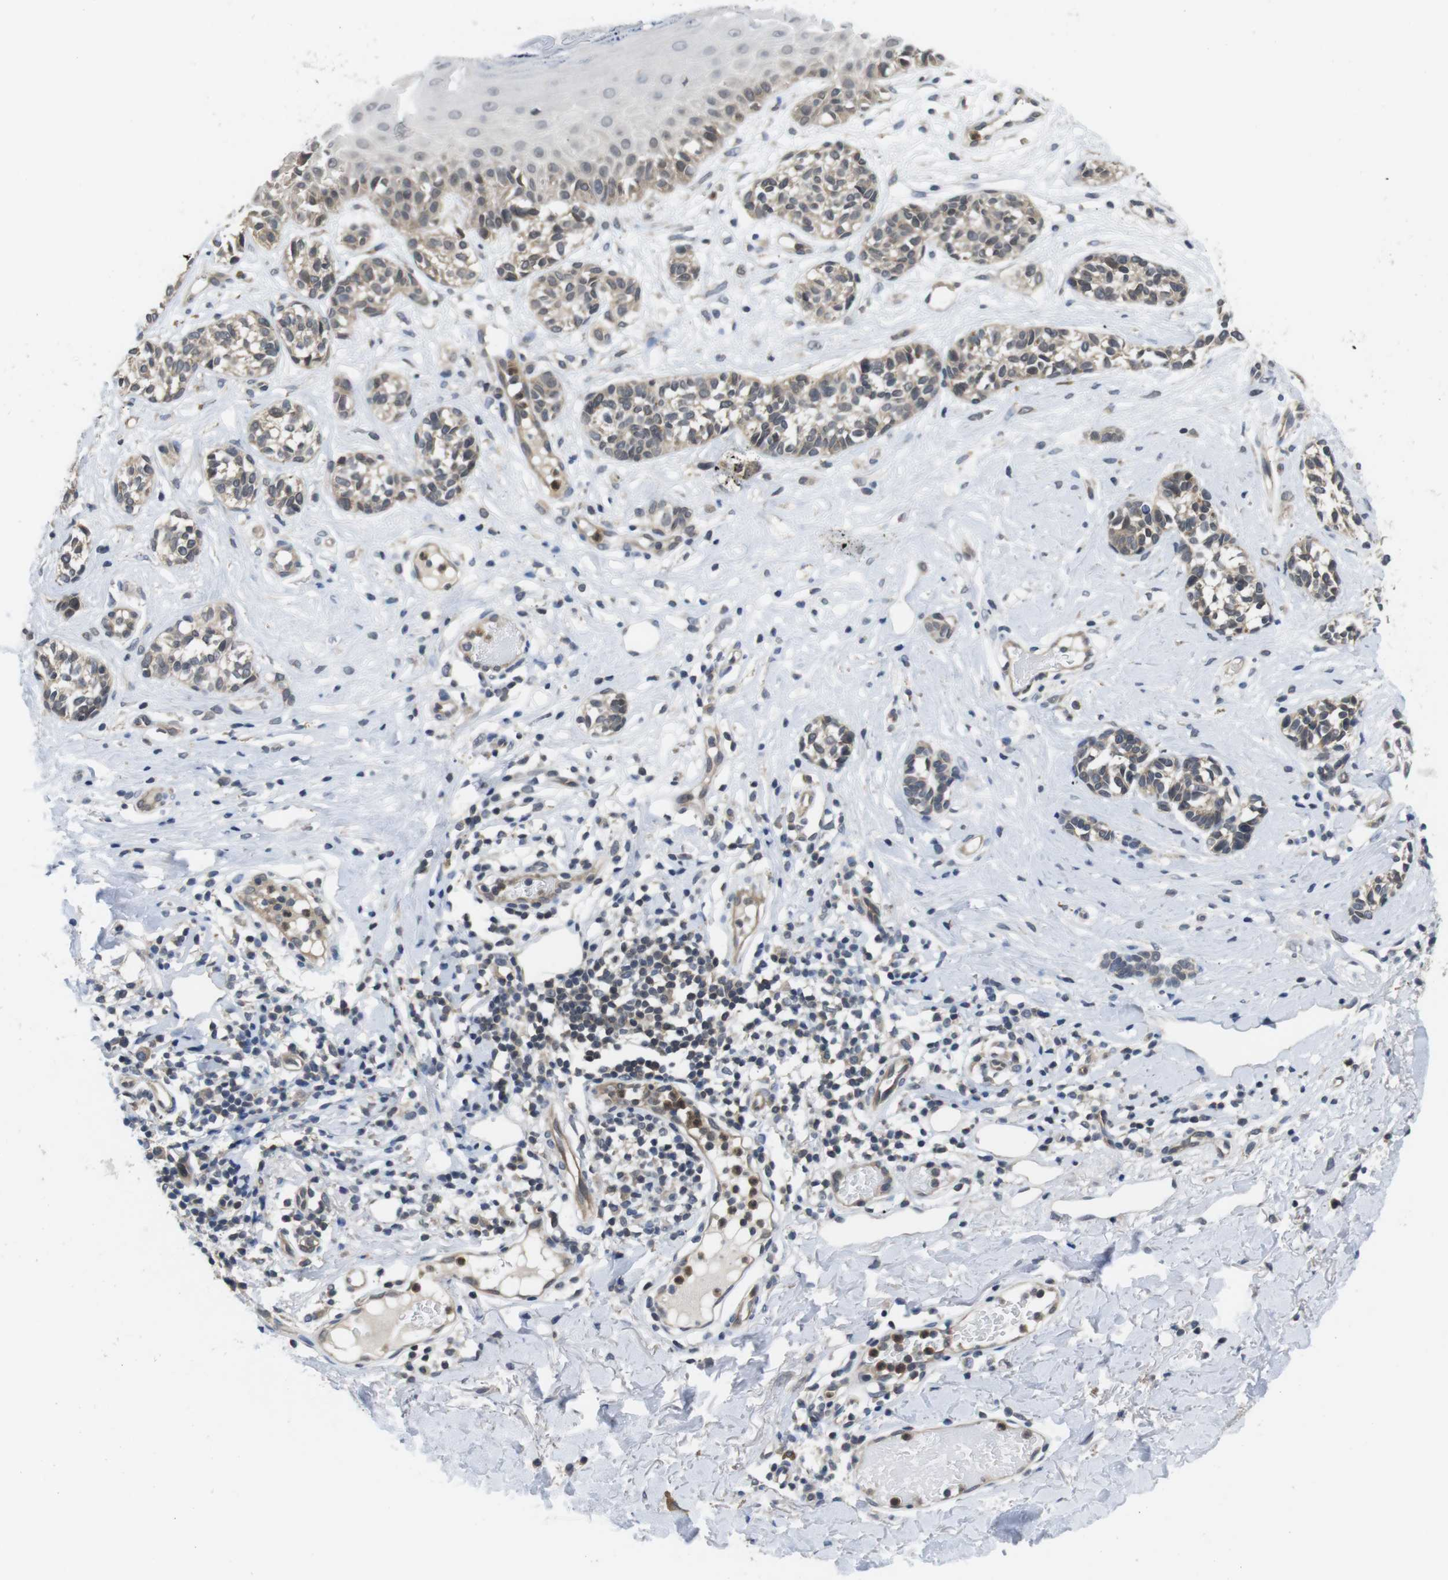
{"staining": {"intensity": "weak", "quantity": ">75%", "location": "cytoplasmic/membranous"}, "tissue": "melanoma", "cell_type": "Tumor cells", "image_type": "cancer", "snomed": [{"axis": "morphology", "description": "Malignant melanoma, NOS"}, {"axis": "topography", "description": "Skin"}], "caption": "A photomicrograph of malignant melanoma stained for a protein reveals weak cytoplasmic/membranous brown staining in tumor cells.", "gene": "FADD", "patient": {"sex": "male", "age": 64}}